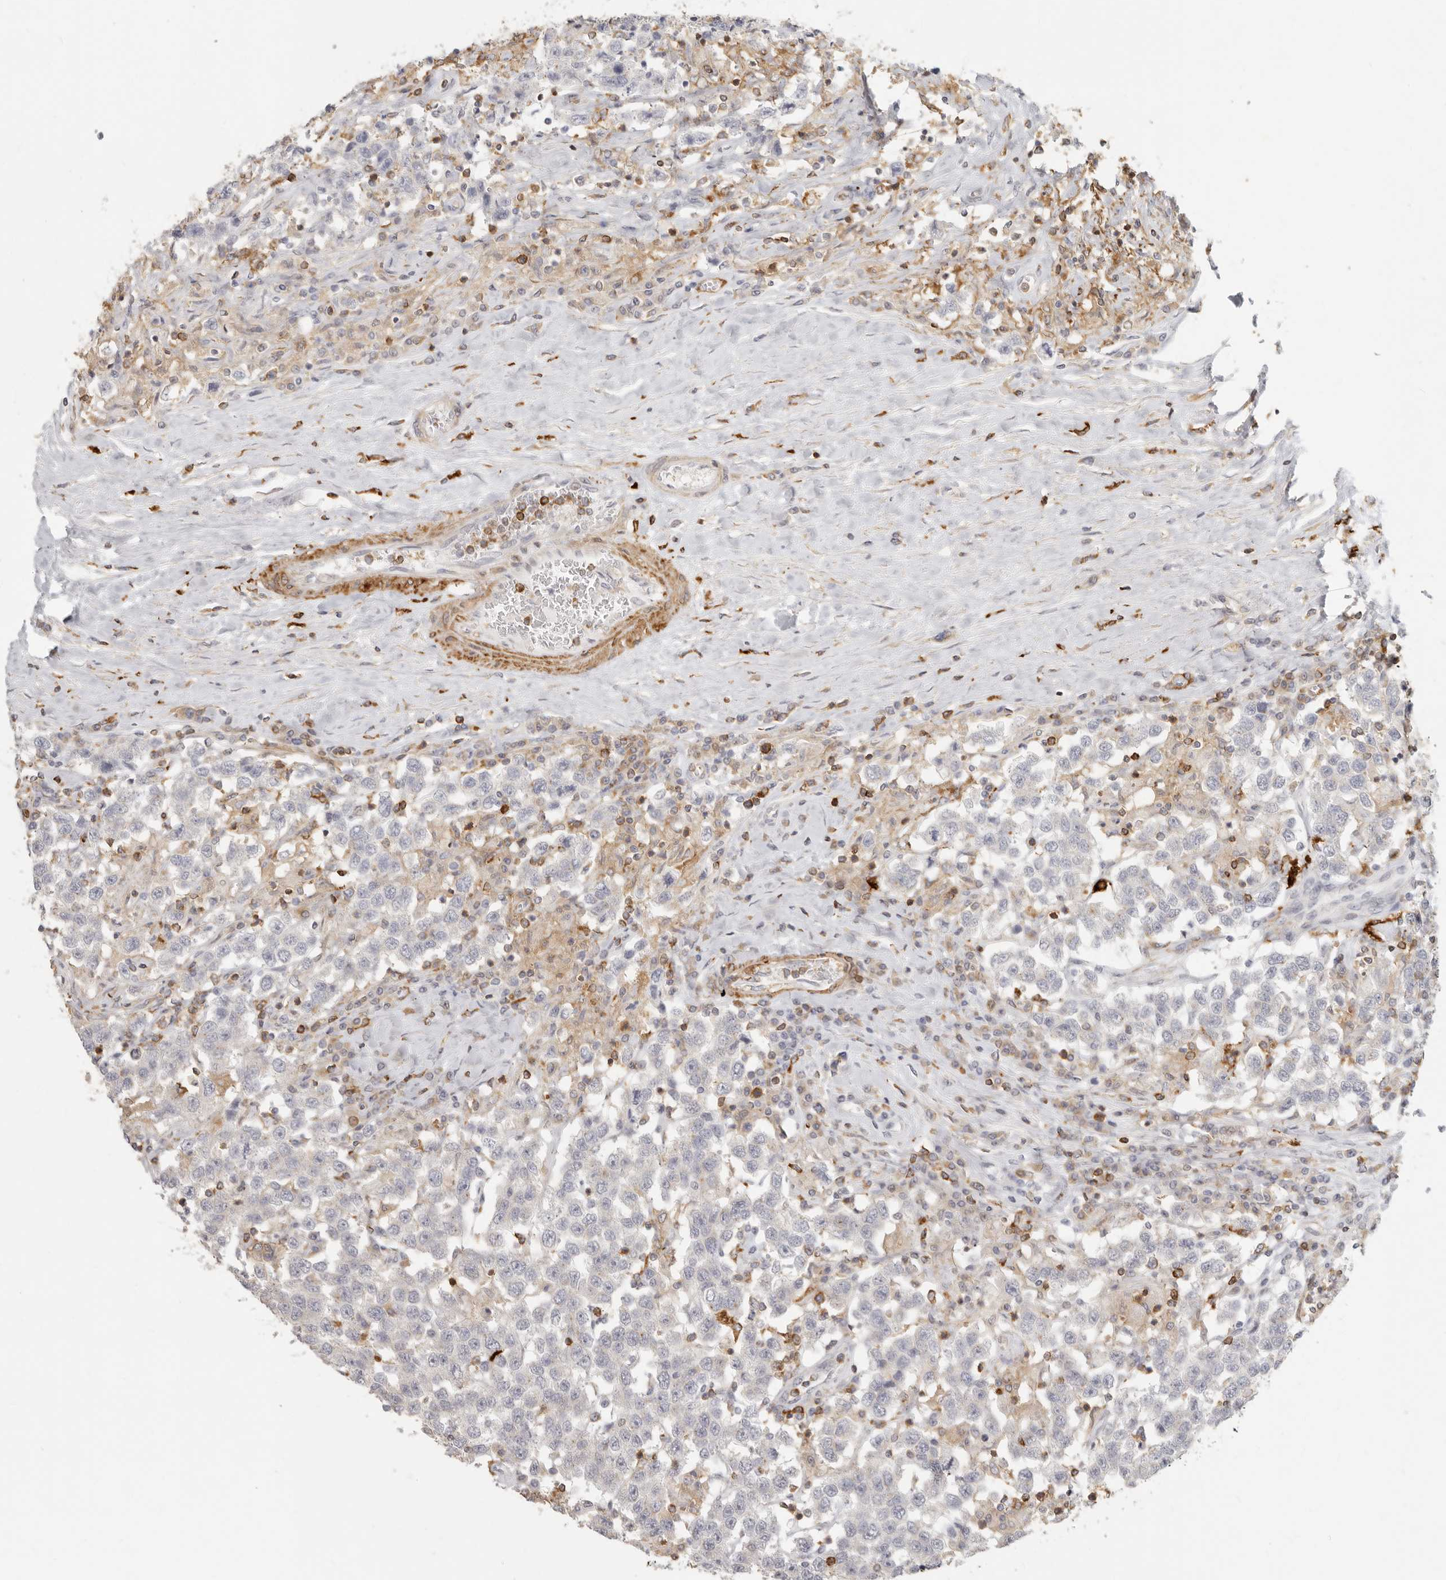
{"staining": {"intensity": "negative", "quantity": "none", "location": "none"}, "tissue": "testis cancer", "cell_type": "Tumor cells", "image_type": "cancer", "snomed": [{"axis": "morphology", "description": "Seminoma, NOS"}, {"axis": "topography", "description": "Testis"}], "caption": "Immunohistochemical staining of human testis seminoma reveals no significant positivity in tumor cells.", "gene": "NIBAN1", "patient": {"sex": "male", "age": 41}}